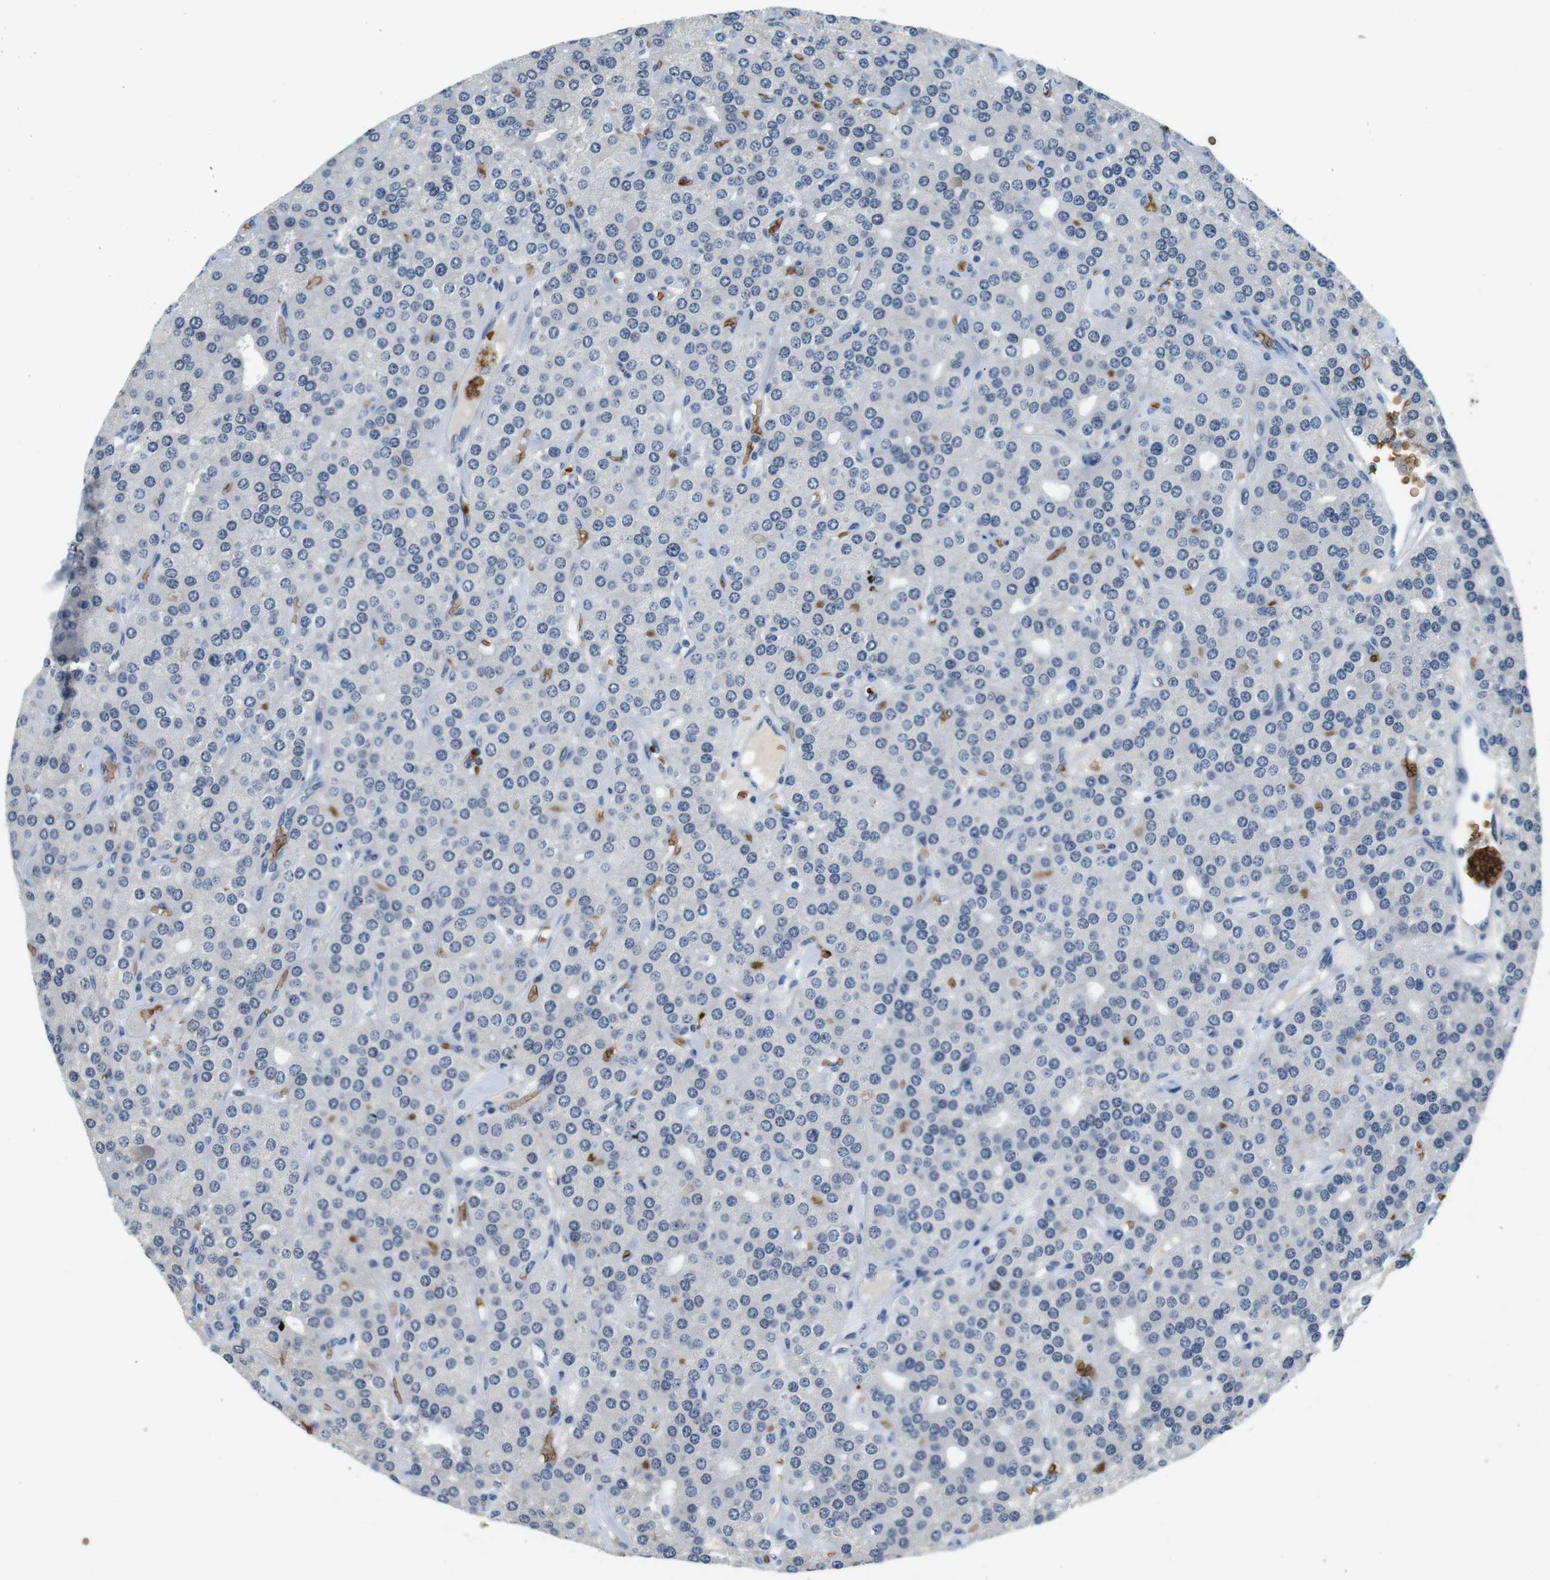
{"staining": {"intensity": "negative", "quantity": "none", "location": "none"}, "tissue": "parathyroid gland", "cell_type": "Glandular cells", "image_type": "normal", "snomed": [{"axis": "morphology", "description": "Normal tissue, NOS"}, {"axis": "morphology", "description": "Adenoma, NOS"}, {"axis": "topography", "description": "Parathyroid gland"}], "caption": "Histopathology image shows no significant protein staining in glandular cells of normal parathyroid gland.", "gene": "SLC4A1", "patient": {"sex": "female", "age": 86}}